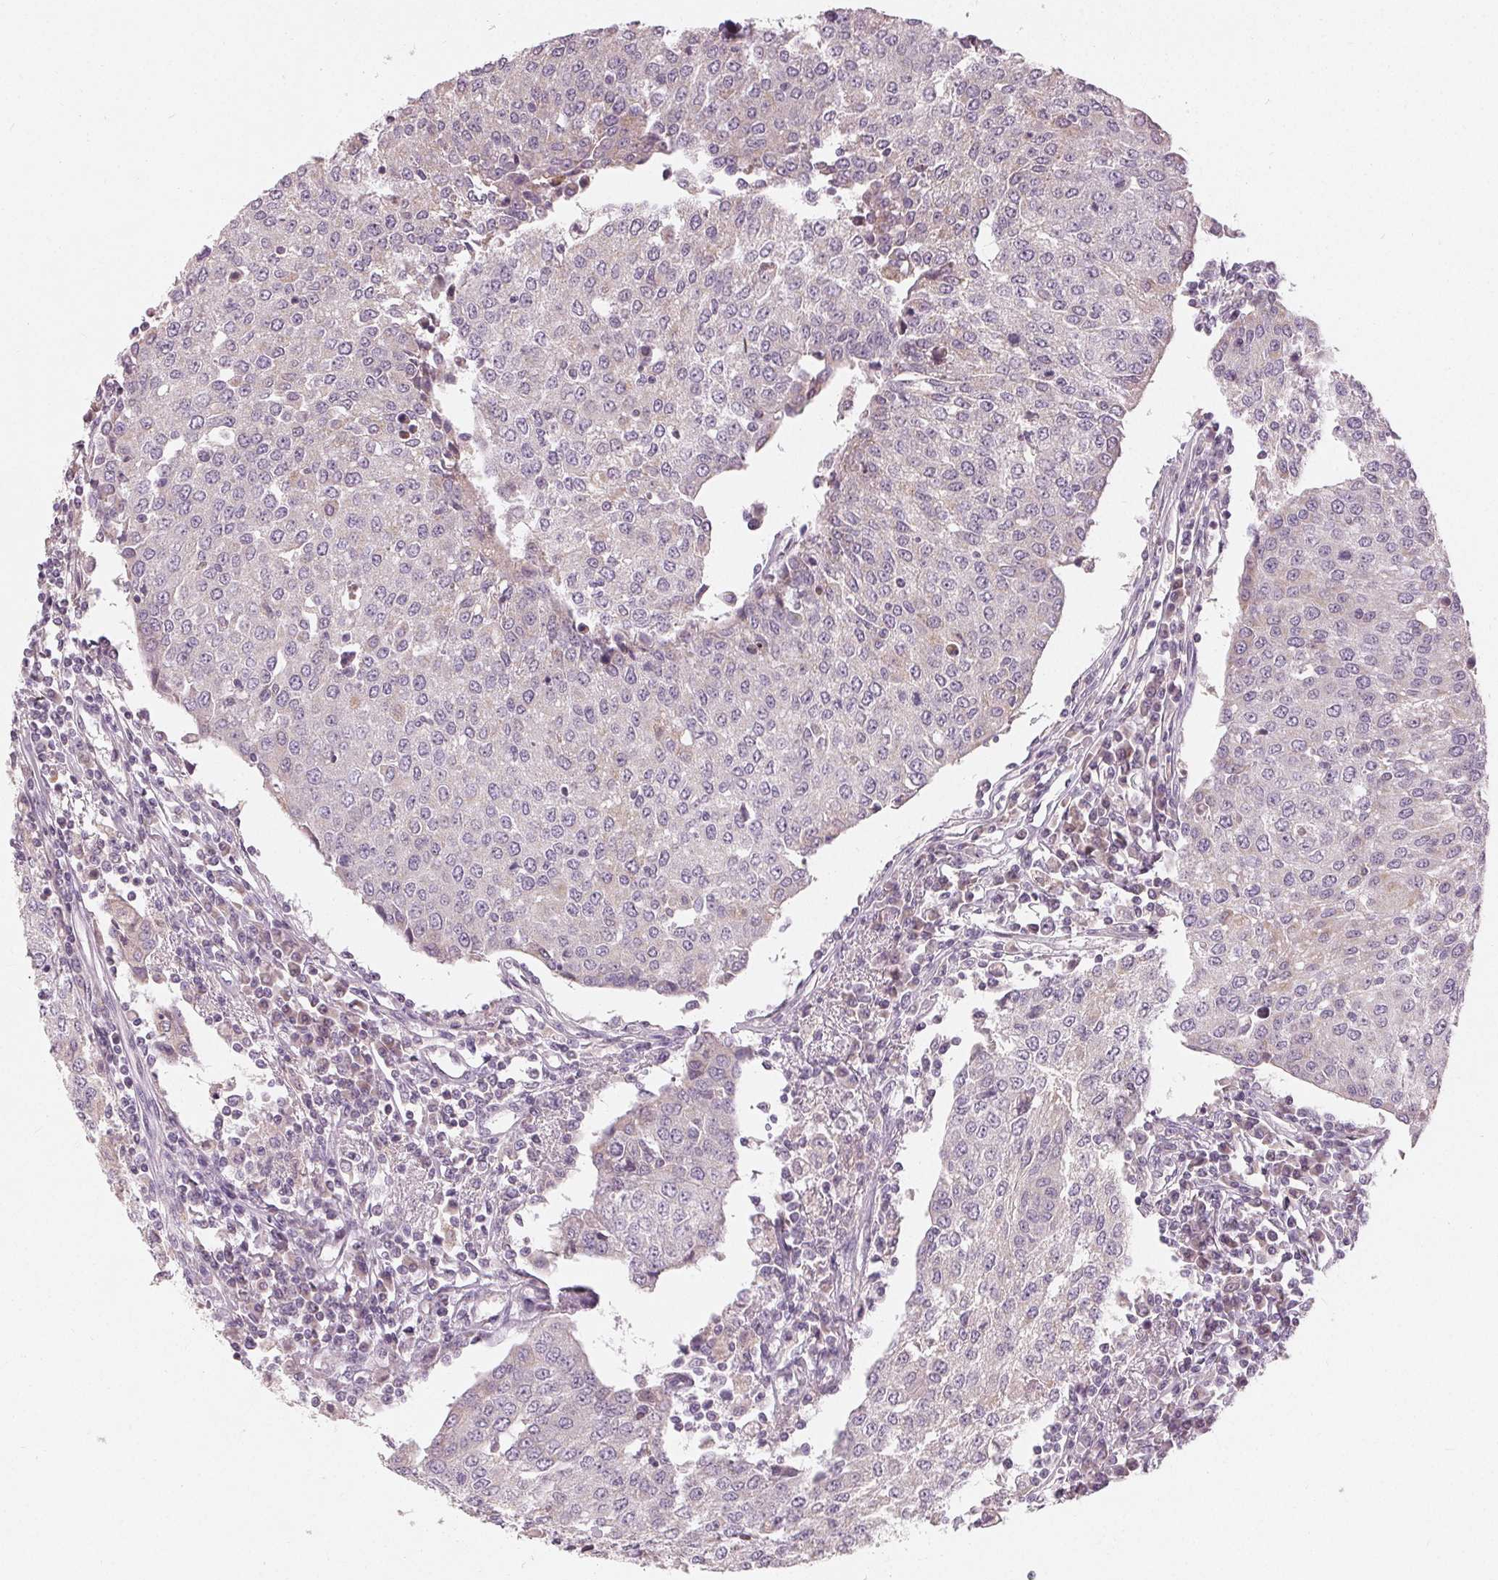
{"staining": {"intensity": "negative", "quantity": "none", "location": "none"}, "tissue": "urothelial cancer", "cell_type": "Tumor cells", "image_type": "cancer", "snomed": [{"axis": "morphology", "description": "Urothelial carcinoma, High grade"}, {"axis": "topography", "description": "Urinary bladder"}], "caption": "Urothelial cancer stained for a protein using IHC exhibits no expression tumor cells.", "gene": "TRIM60", "patient": {"sex": "female", "age": 85}}